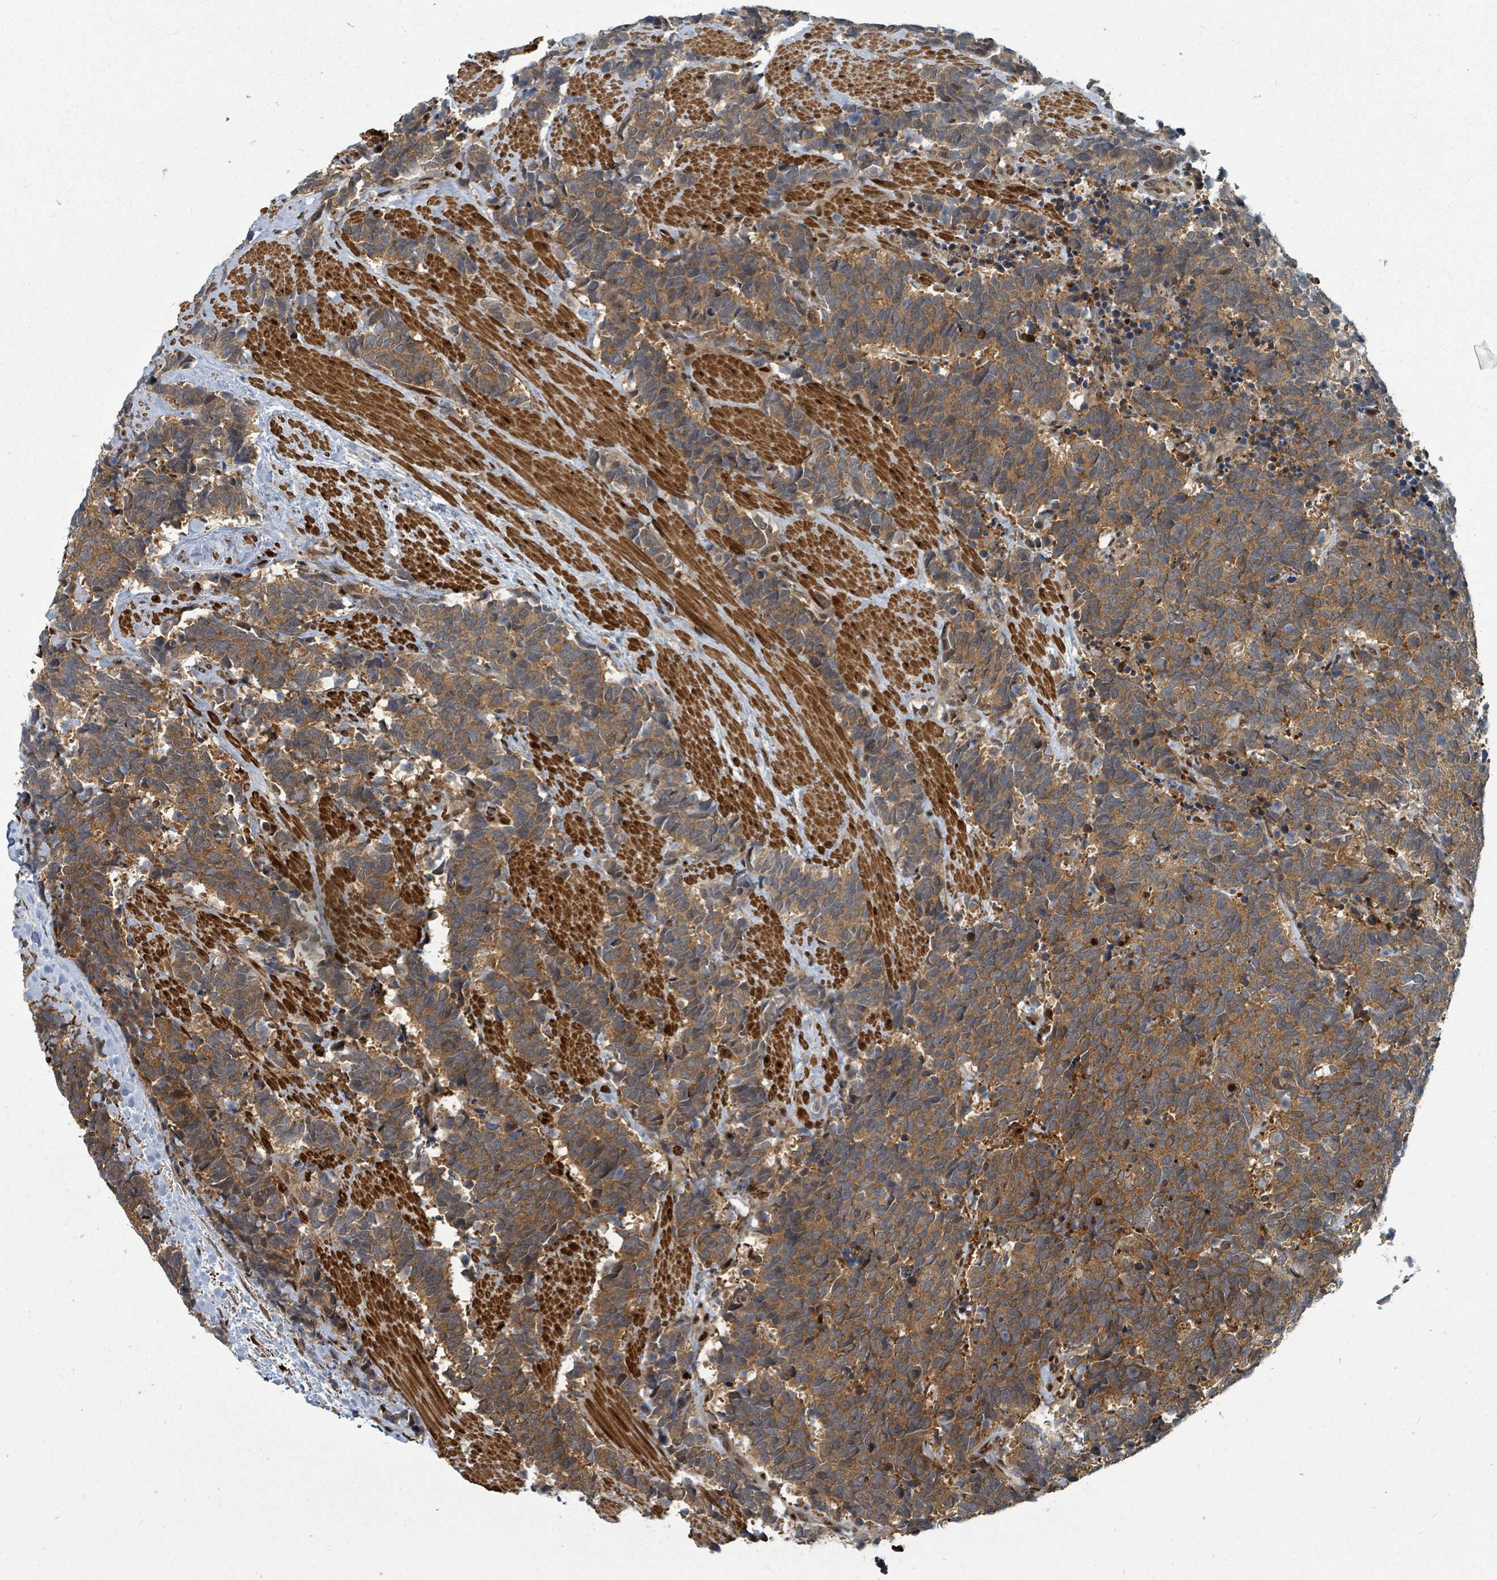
{"staining": {"intensity": "moderate", "quantity": ">75%", "location": "cytoplasmic/membranous"}, "tissue": "carcinoid", "cell_type": "Tumor cells", "image_type": "cancer", "snomed": [{"axis": "morphology", "description": "Carcinoma, NOS"}, {"axis": "morphology", "description": "Carcinoid, malignant, NOS"}, {"axis": "topography", "description": "Prostate"}], "caption": "Brown immunohistochemical staining in human carcinoma displays moderate cytoplasmic/membranous staining in approximately >75% of tumor cells. Ihc stains the protein in brown and the nuclei are stained blue.", "gene": "TRDMT1", "patient": {"sex": "male", "age": 57}}